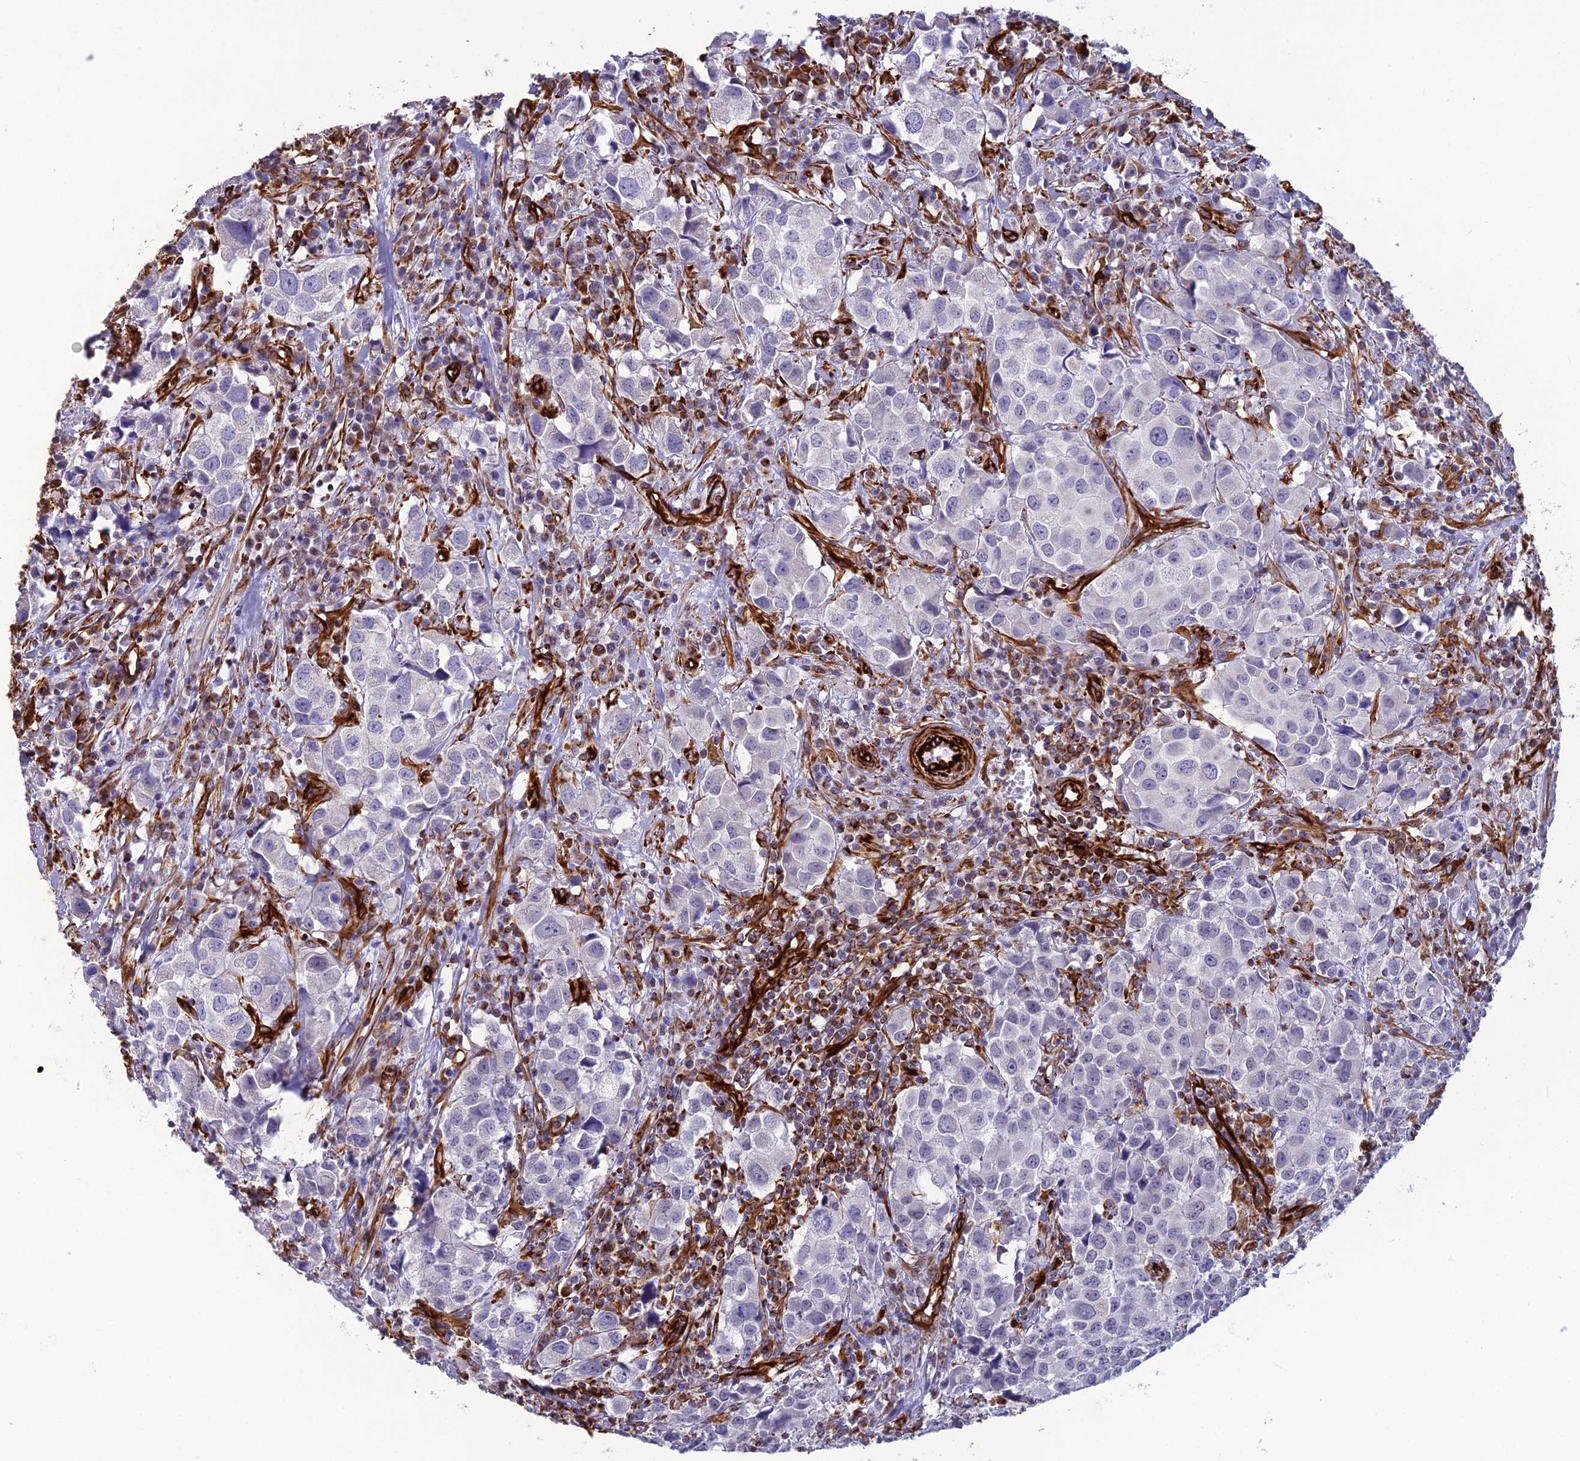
{"staining": {"intensity": "negative", "quantity": "none", "location": "none"}, "tissue": "urothelial cancer", "cell_type": "Tumor cells", "image_type": "cancer", "snomed": [{"axis": "morphology", "description": "Urothelial carcinoma, High grade"}, {"axis": "topography", "description": "Urinary bladder"}], "caption": "This is an immunohistochemistry (IHC) micrograph of human urothelial cancer. There is no staining in tumor cells.", "gene": "FBXL20", "patient": {"sex": "female", "age": 75}}